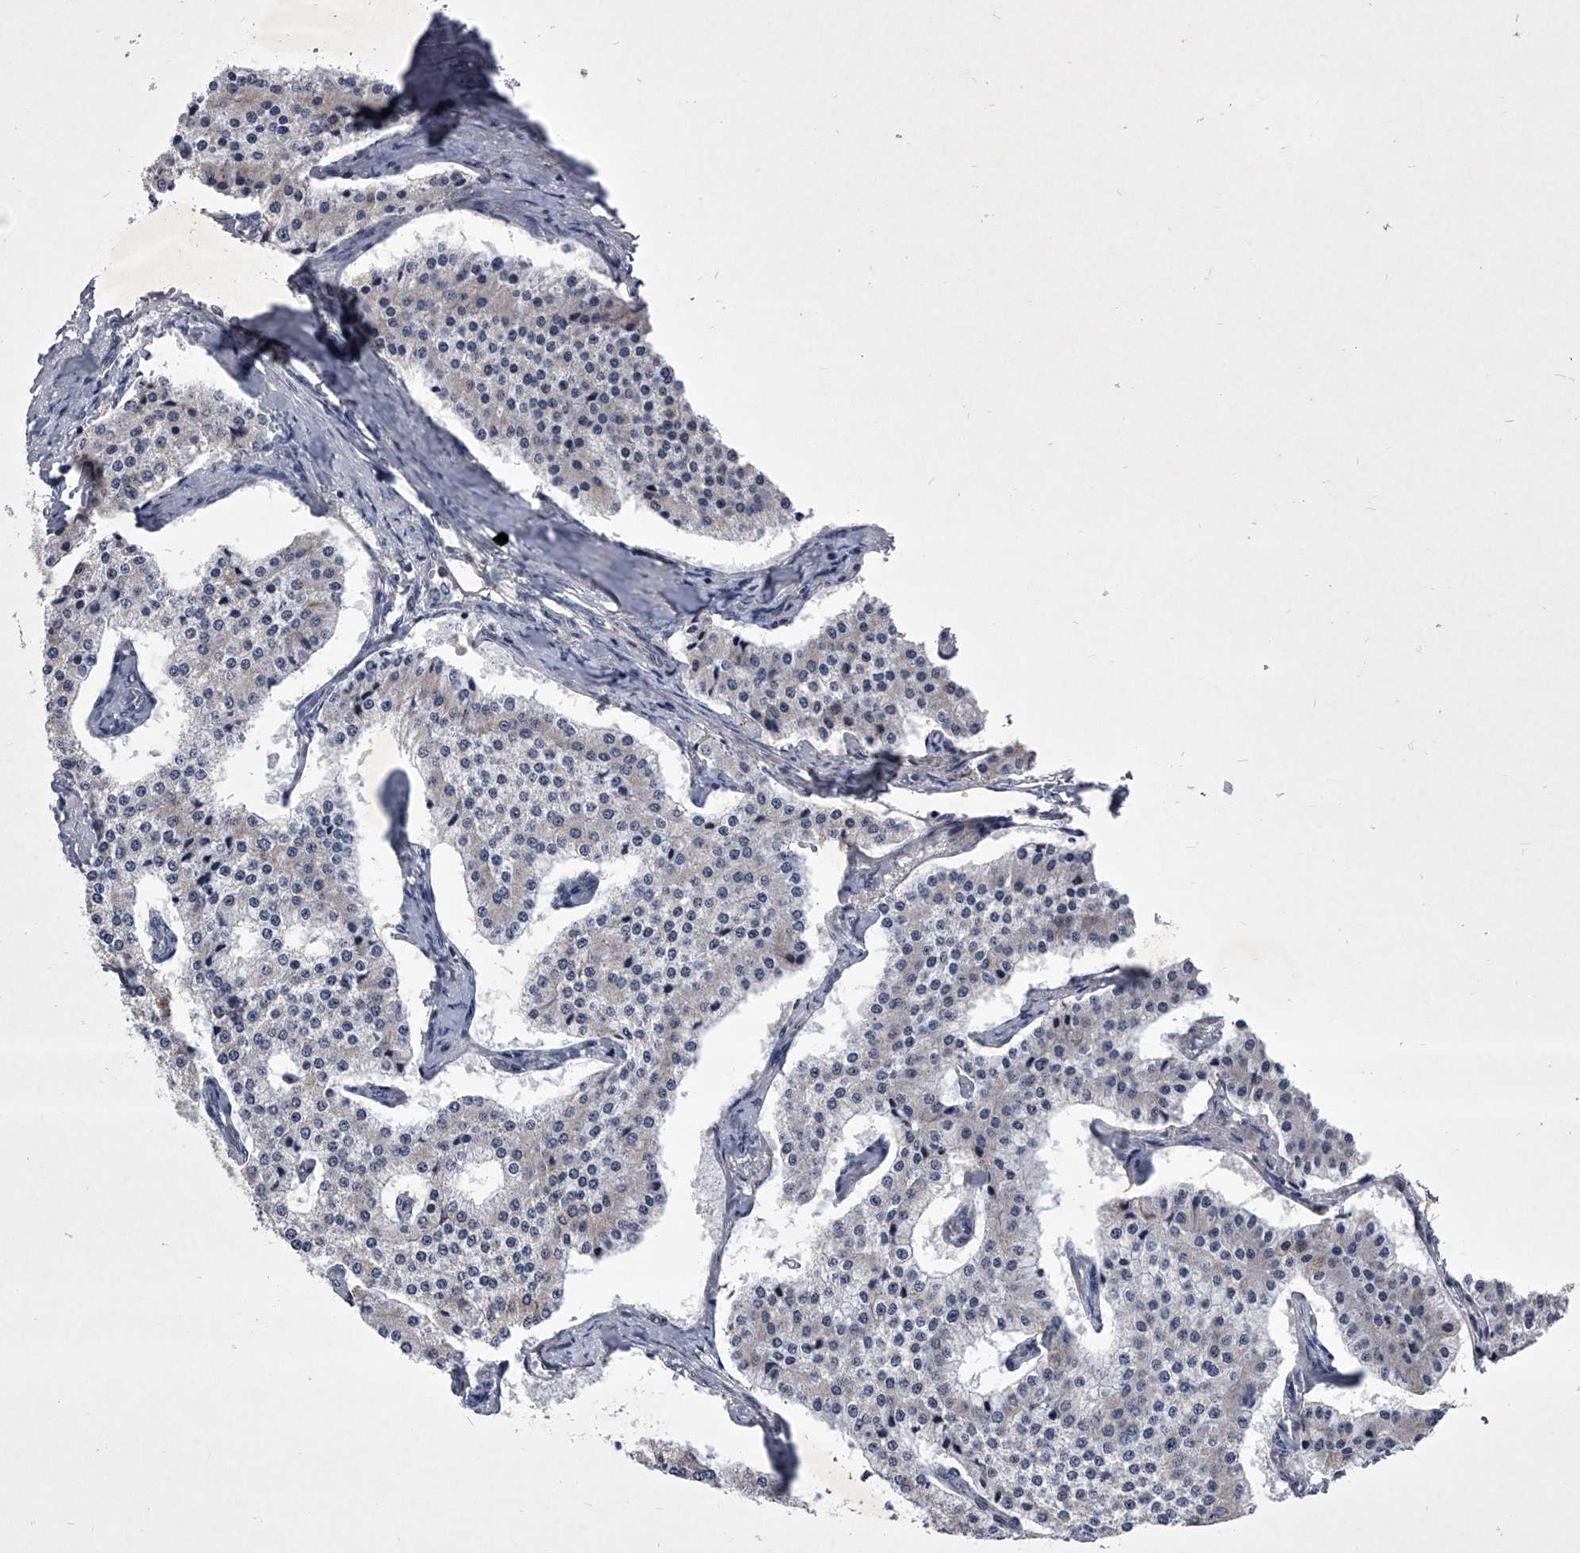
{"staining": {"intensity": "negative", "quantity": "none", "location": "none"}, "tissue": "carcinoid", "cell_type": "Tumor cells", "image_type": "cancer", "snomed": [{"axis": "morphology", "description": "Carcinoid, malignant, NOS"}, {"axis": "topography", "description": "Colon"}], "caption": "Immunohistochemical staining of carcinoid shows no significant positivity in tumor cells.", "gene": "ZNF76", "patient": {"sex": "female", "age": 52}}